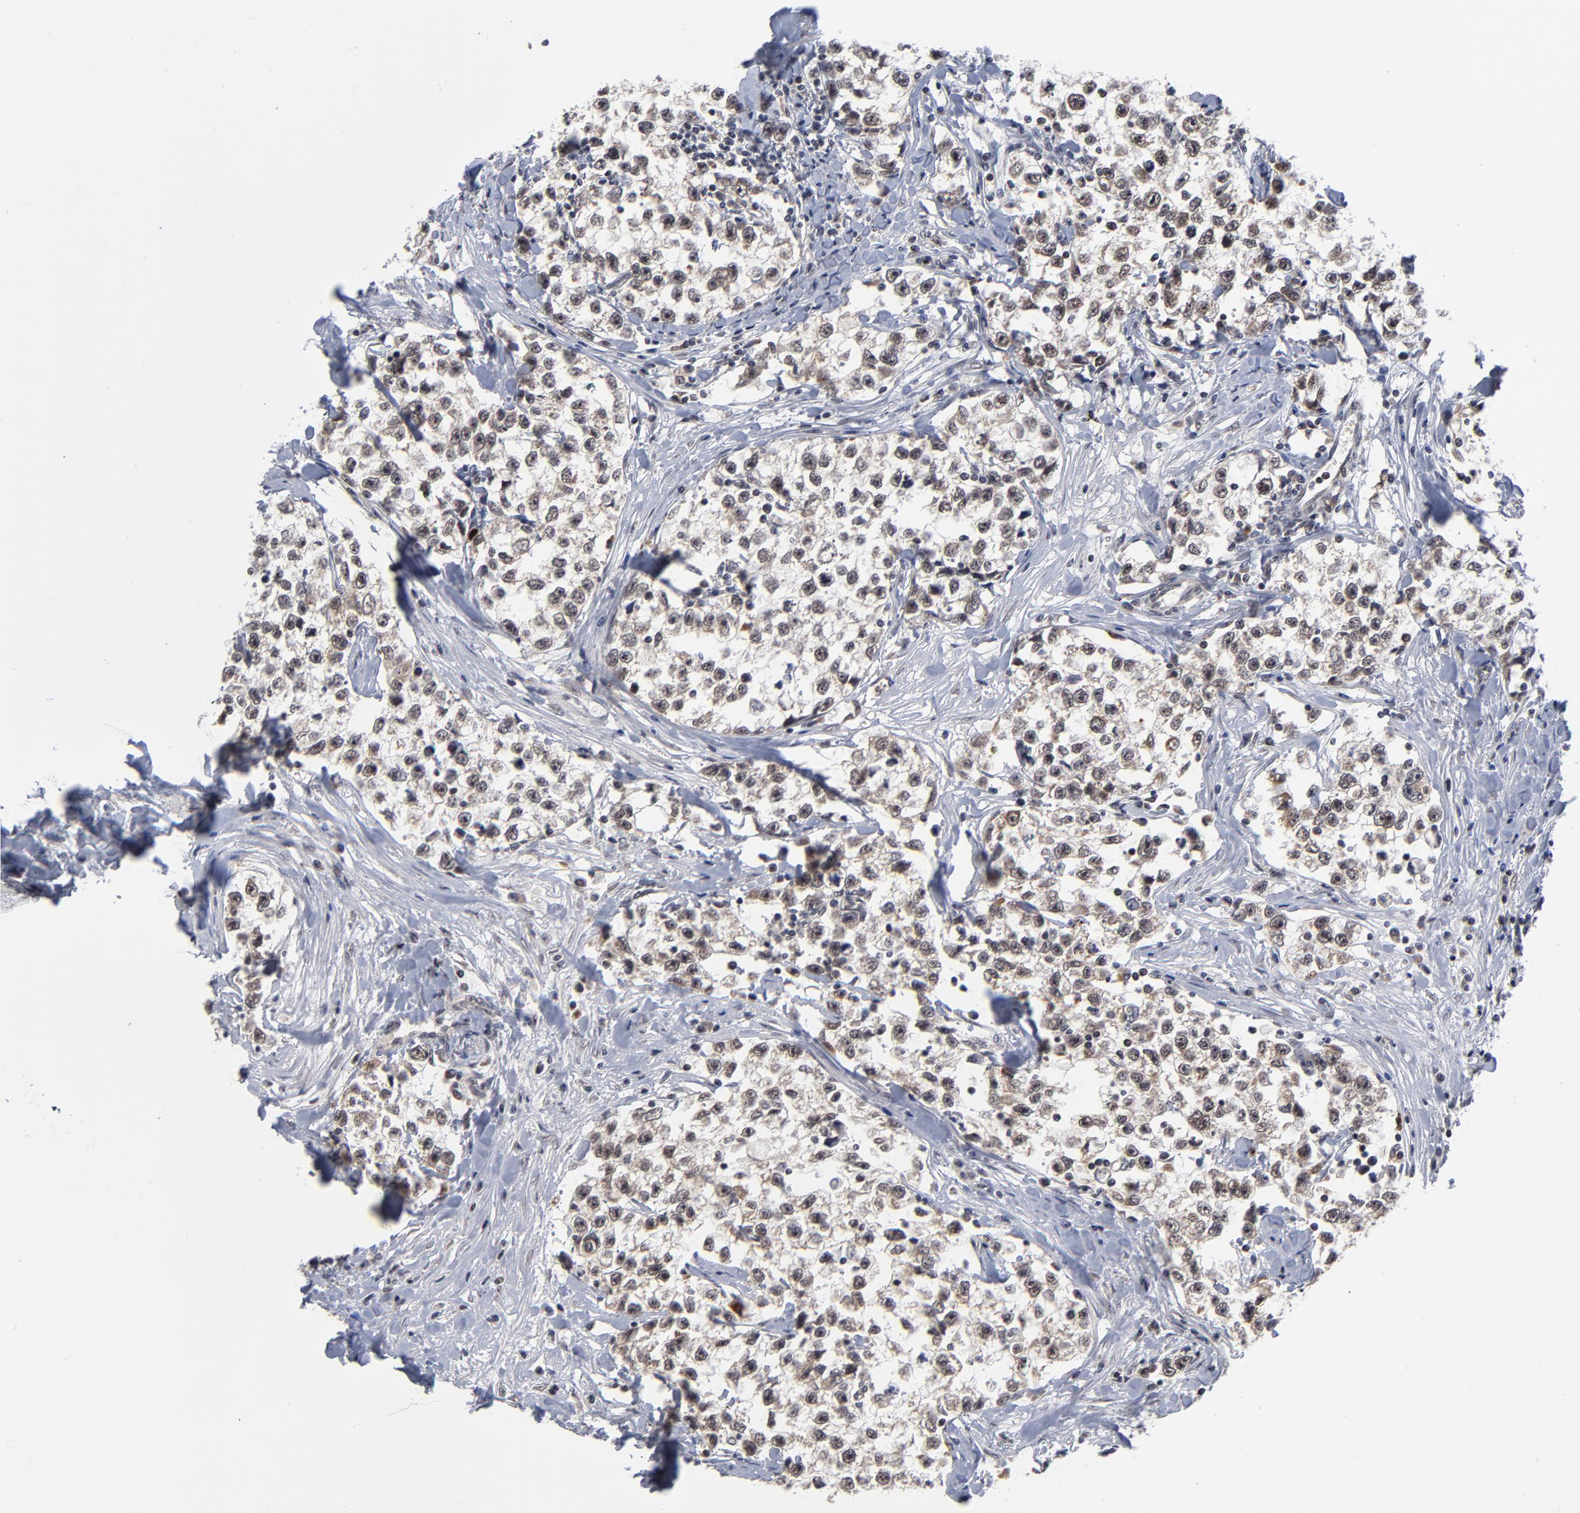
{"staining": {"intensity": "weak", "quantity": ">75%", "location": "nuclear"}, "tissue": "testis cancer", "cell_type": "Tumor cells", "image_type": "cancer", "snomed": [{"axis": "morphology", "description": "Seminoma, NOS"}, {"axis": "morphology", "description": "Carcinoma, Embryonal, NOS"}, {"axis": "topography", "description": "Testis"}], "caption": "This is an image of IHC staining of testis seminoma, which shows weak staining in the nuclear of tumor cells.", "gene": "ZNF419", "patient": {"sex": "male", "age": 30}}